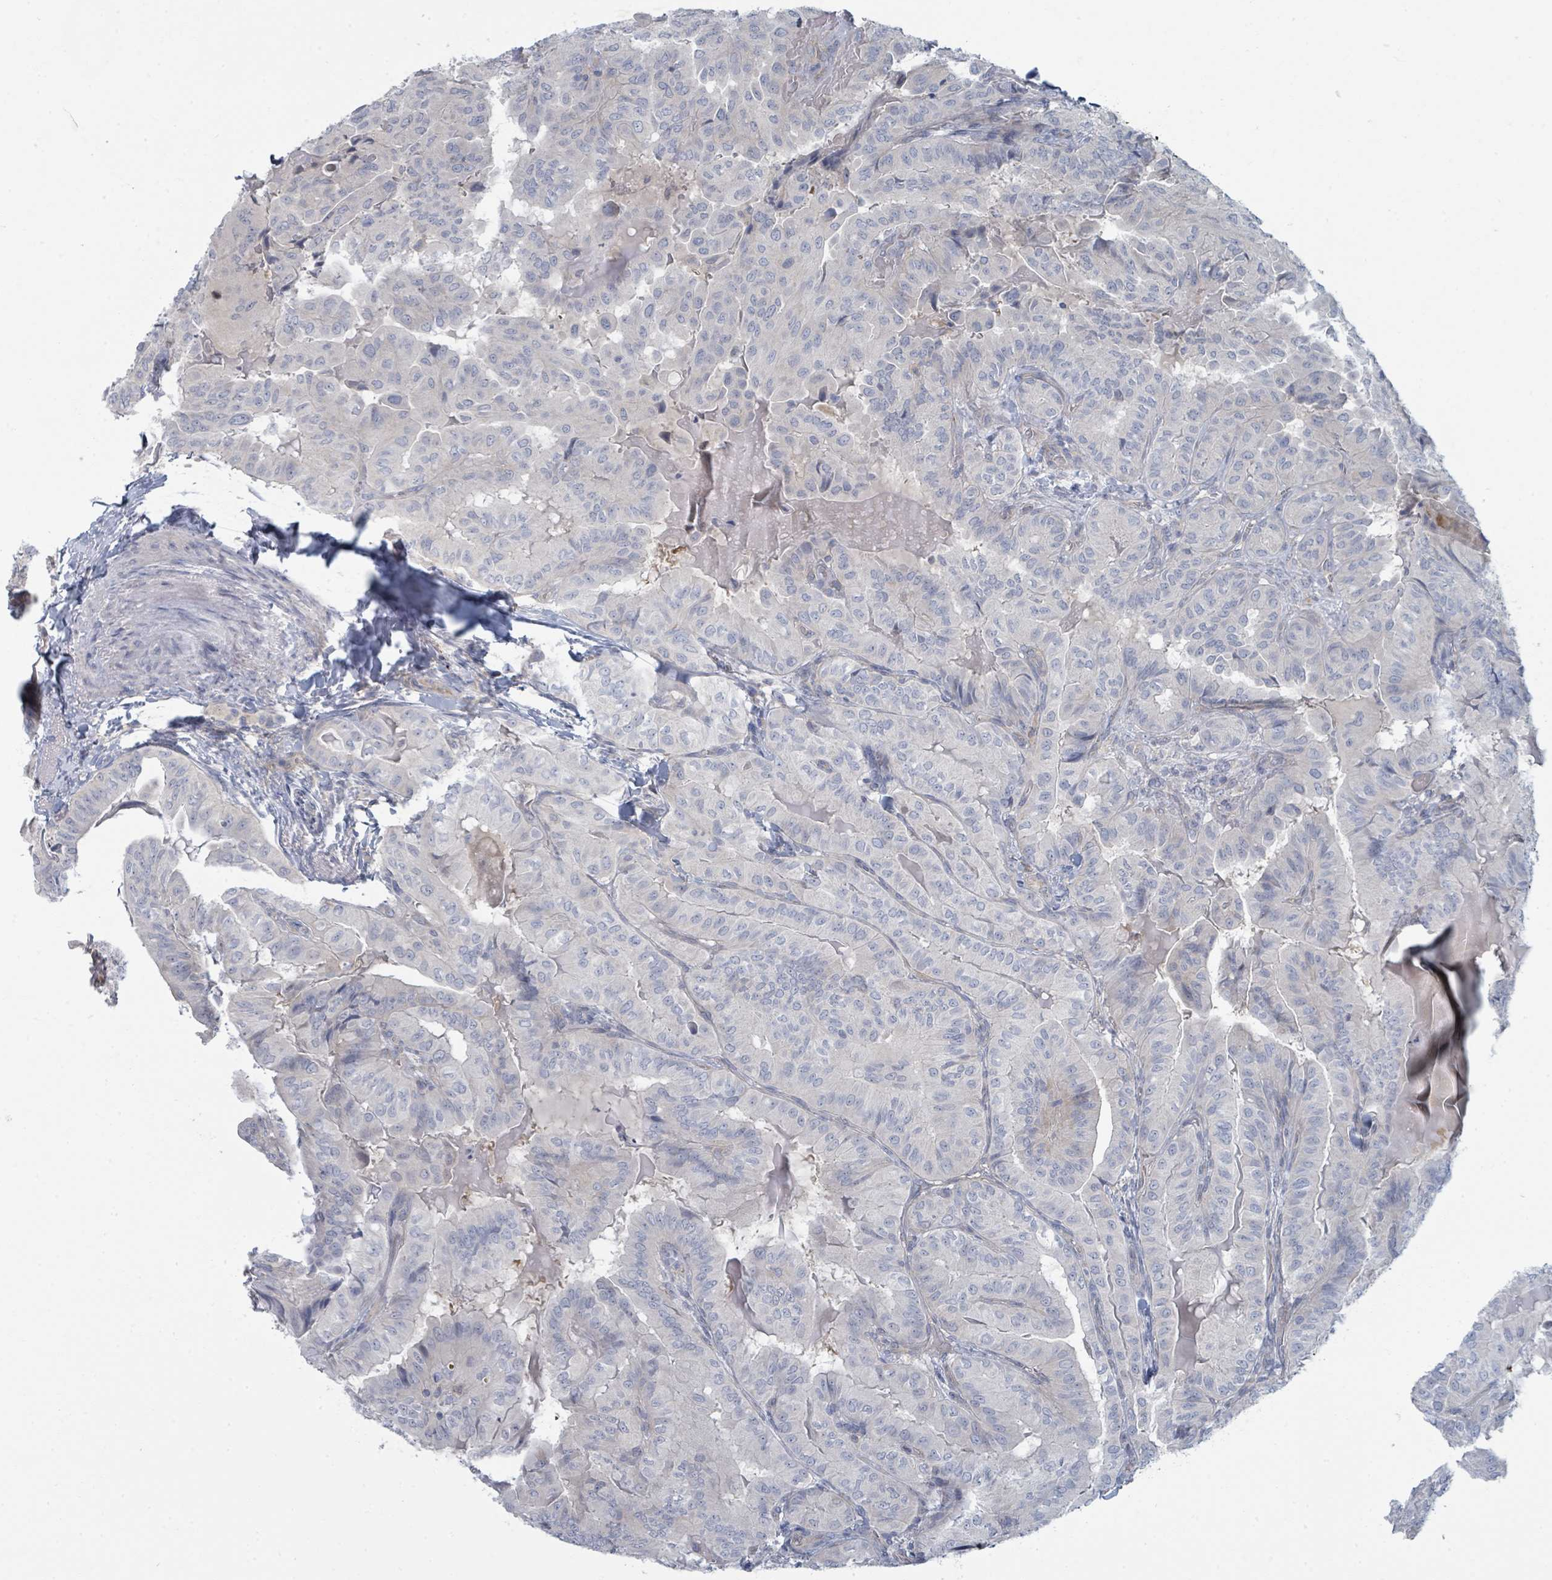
{"staining": {"intensity": "negative", "quantity": "none", "location": "none"}, "tissue": "thyroid cancer", "cell_type": "Tumor cells", "image_type": "cancer", "snomed": [{"axis": "morphology", "description": "Papillary adenocarcinoma, NOS"}, {"axis": "topography", "description": "Thyroid gland"}], "caption": "IHC micrograph of human thyroid cancer (papillary adenocarcinoma) stained for a protein (brown), which reveals no expression in tumor cells.", "gene": "SLC25A45", "patient": {"sex": "female", "age": 68}}